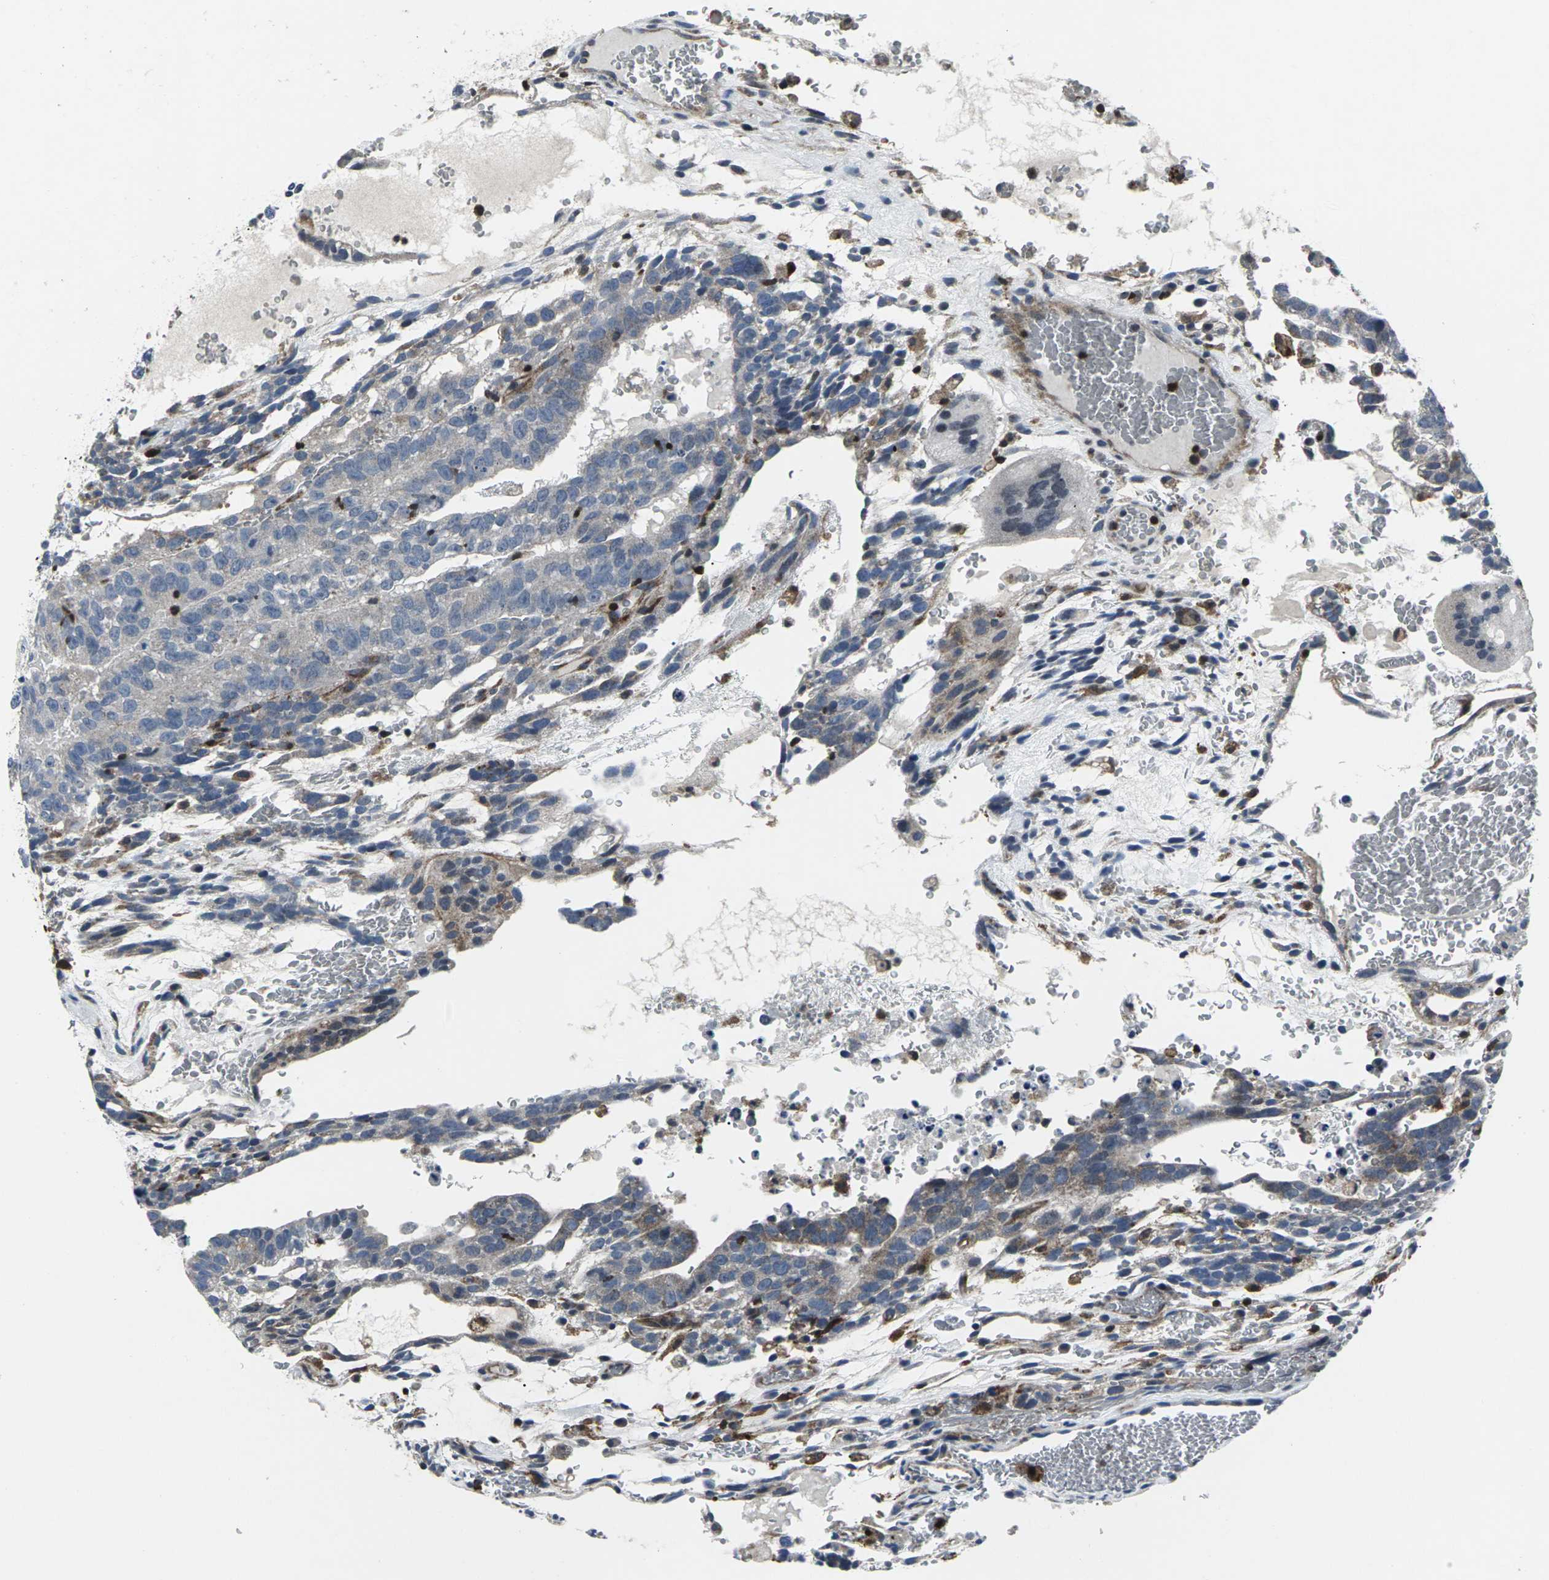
{"staining": {"intensity": "moderate", "quantity": "<25%", "location": "cytoplasmic/membranous"}, "tissue": "testis cancer", "cell_type": "Tumor cells", "image_type": "cancer", "snomed": [{"axis": "morphology", "description": "Seminoma, NOS"}, {"axis": "morphology", "description": "Carcinoma, Embryonal, NOS"}, {"axis": "topography", "description": "Testis"}], "caption": "Testis seminoma stained with DAB IHC demonstrates low levels of moderate cytoplasmic/membranous expression in approximately <25% of tumor cells.", "gene": "STAT4", "patient": {"sex": "male", "age": 52}}